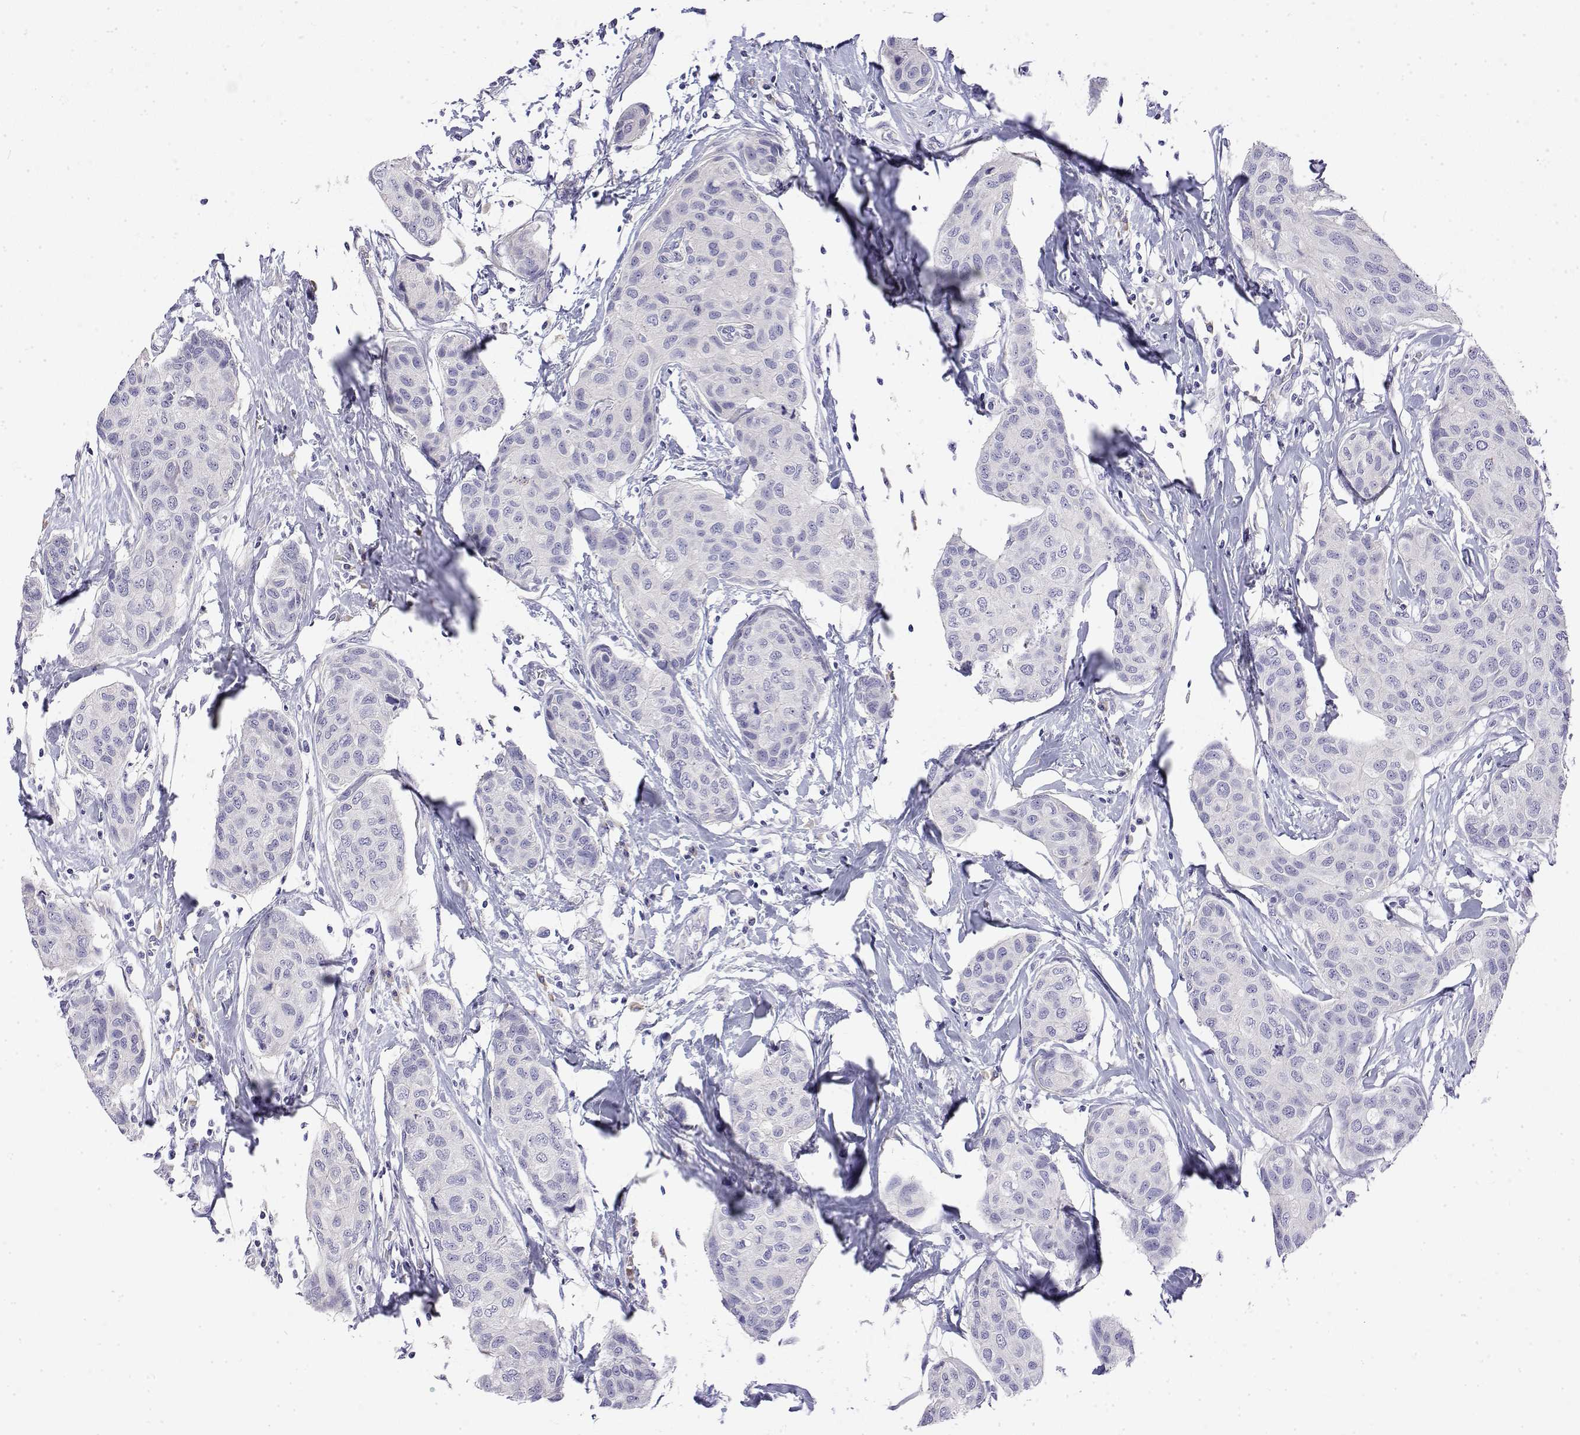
{"staining": {"intensity": "negative", "quantity": "none", "location": "none"}, "tissue": "breast cancer", "cell_type": "Tumor cells", "image_type": "cancer", "snomed": [{"axis": "morphology", "description": "Duct carcinoma"}, {"axis": "topography", "description": "Breast"}], "caption": "IHC of human breast cancer demonstrates no staining in tumor cells.", "gene": "LY6D", "patient": {"sex": "female", "age": 80}}